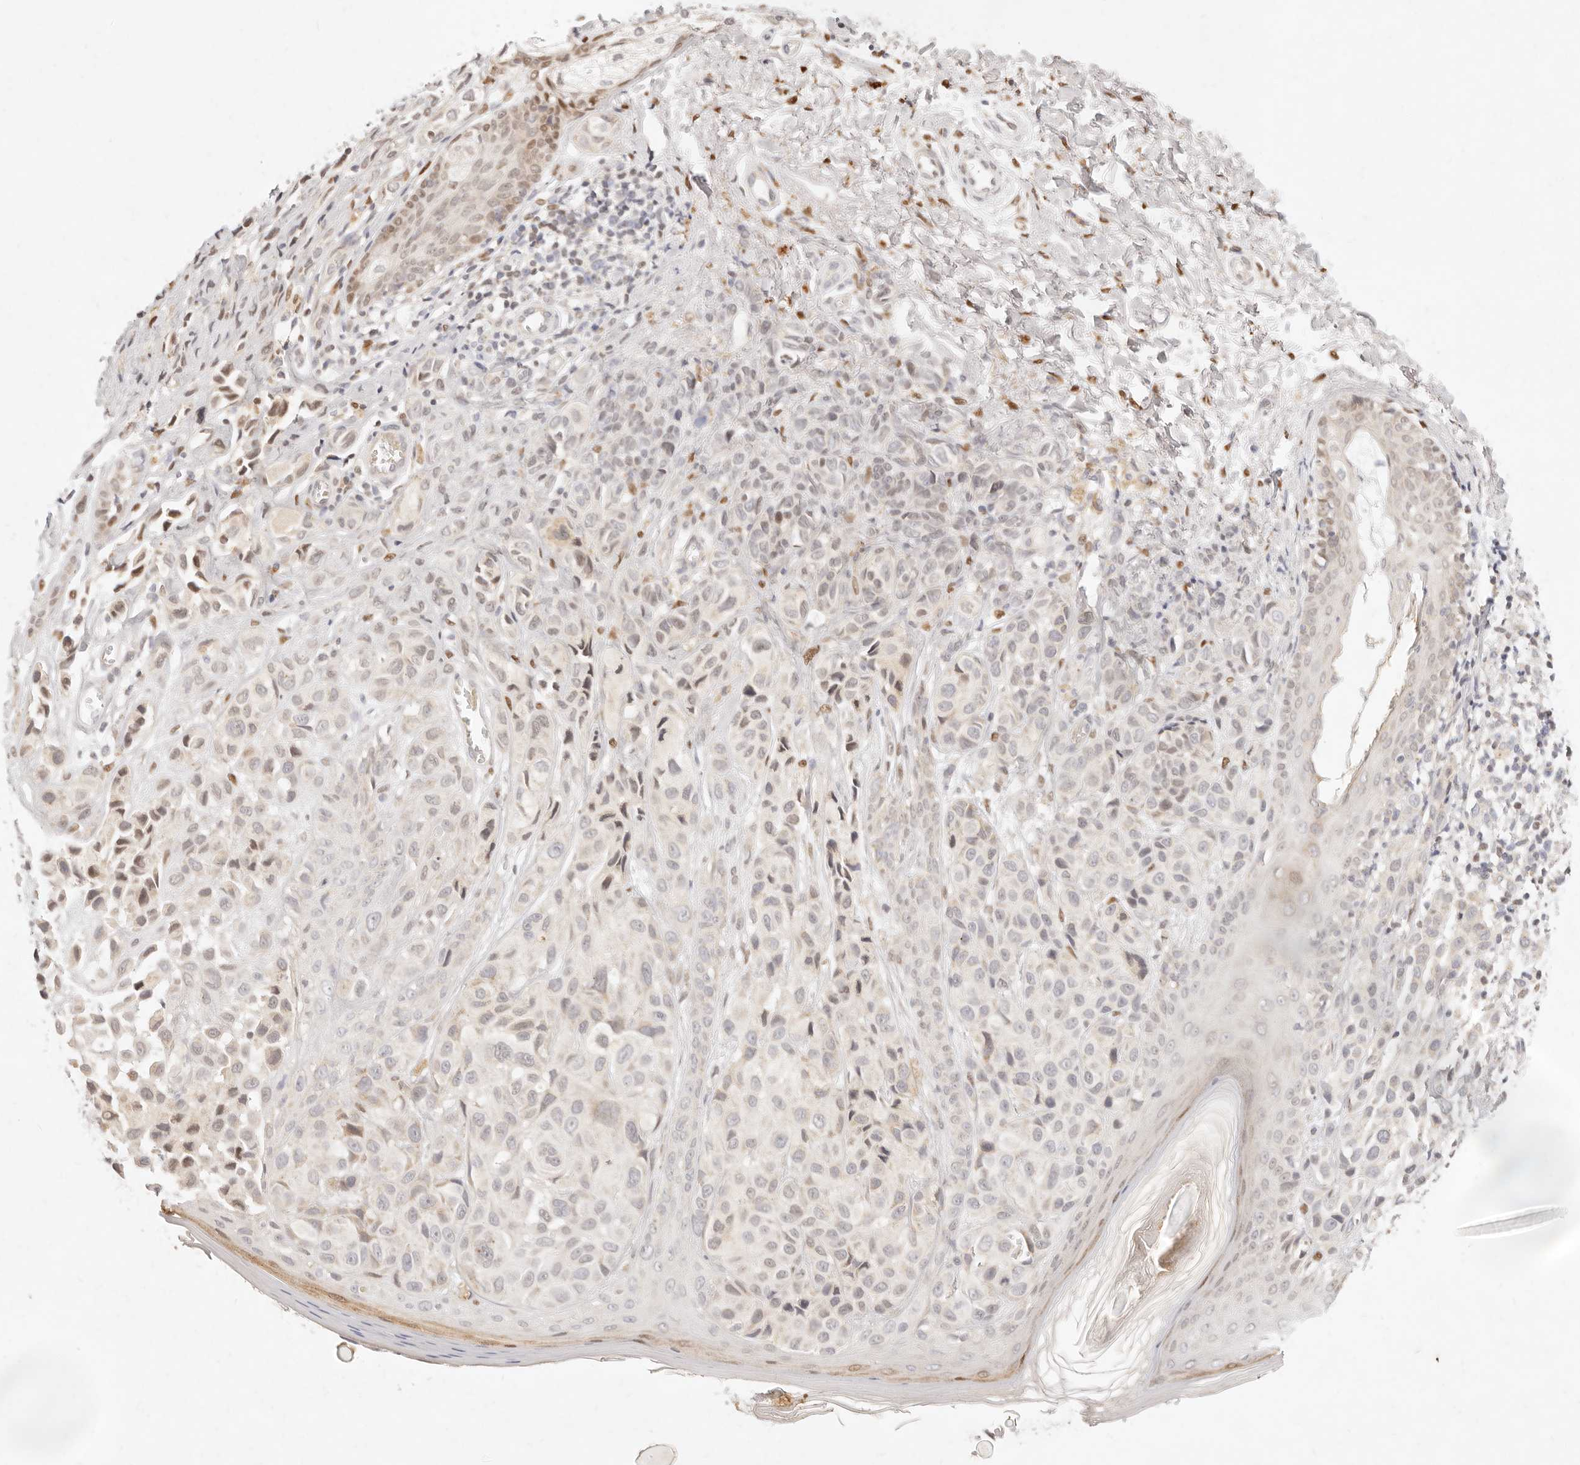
{"staining": {"intensity": "weak", "quantity": "<25%", "location": "nuclear"}, "tissue": "melanoma", "cell_type": "Tumor cells", "image_type": "cancer", "snomed": [{"axis": "morphology", "description": "Malignant melanoma, NOS"}, {"axis": "topography", "description": "Skin"}], "caption": "High power microscopy histopathology image of an IHC micrograph of malignant melanoma, revealing no significant positivity in tumor cells.", "gene": "ASCL3", "patient": {"sex": "female", "age": 58}}